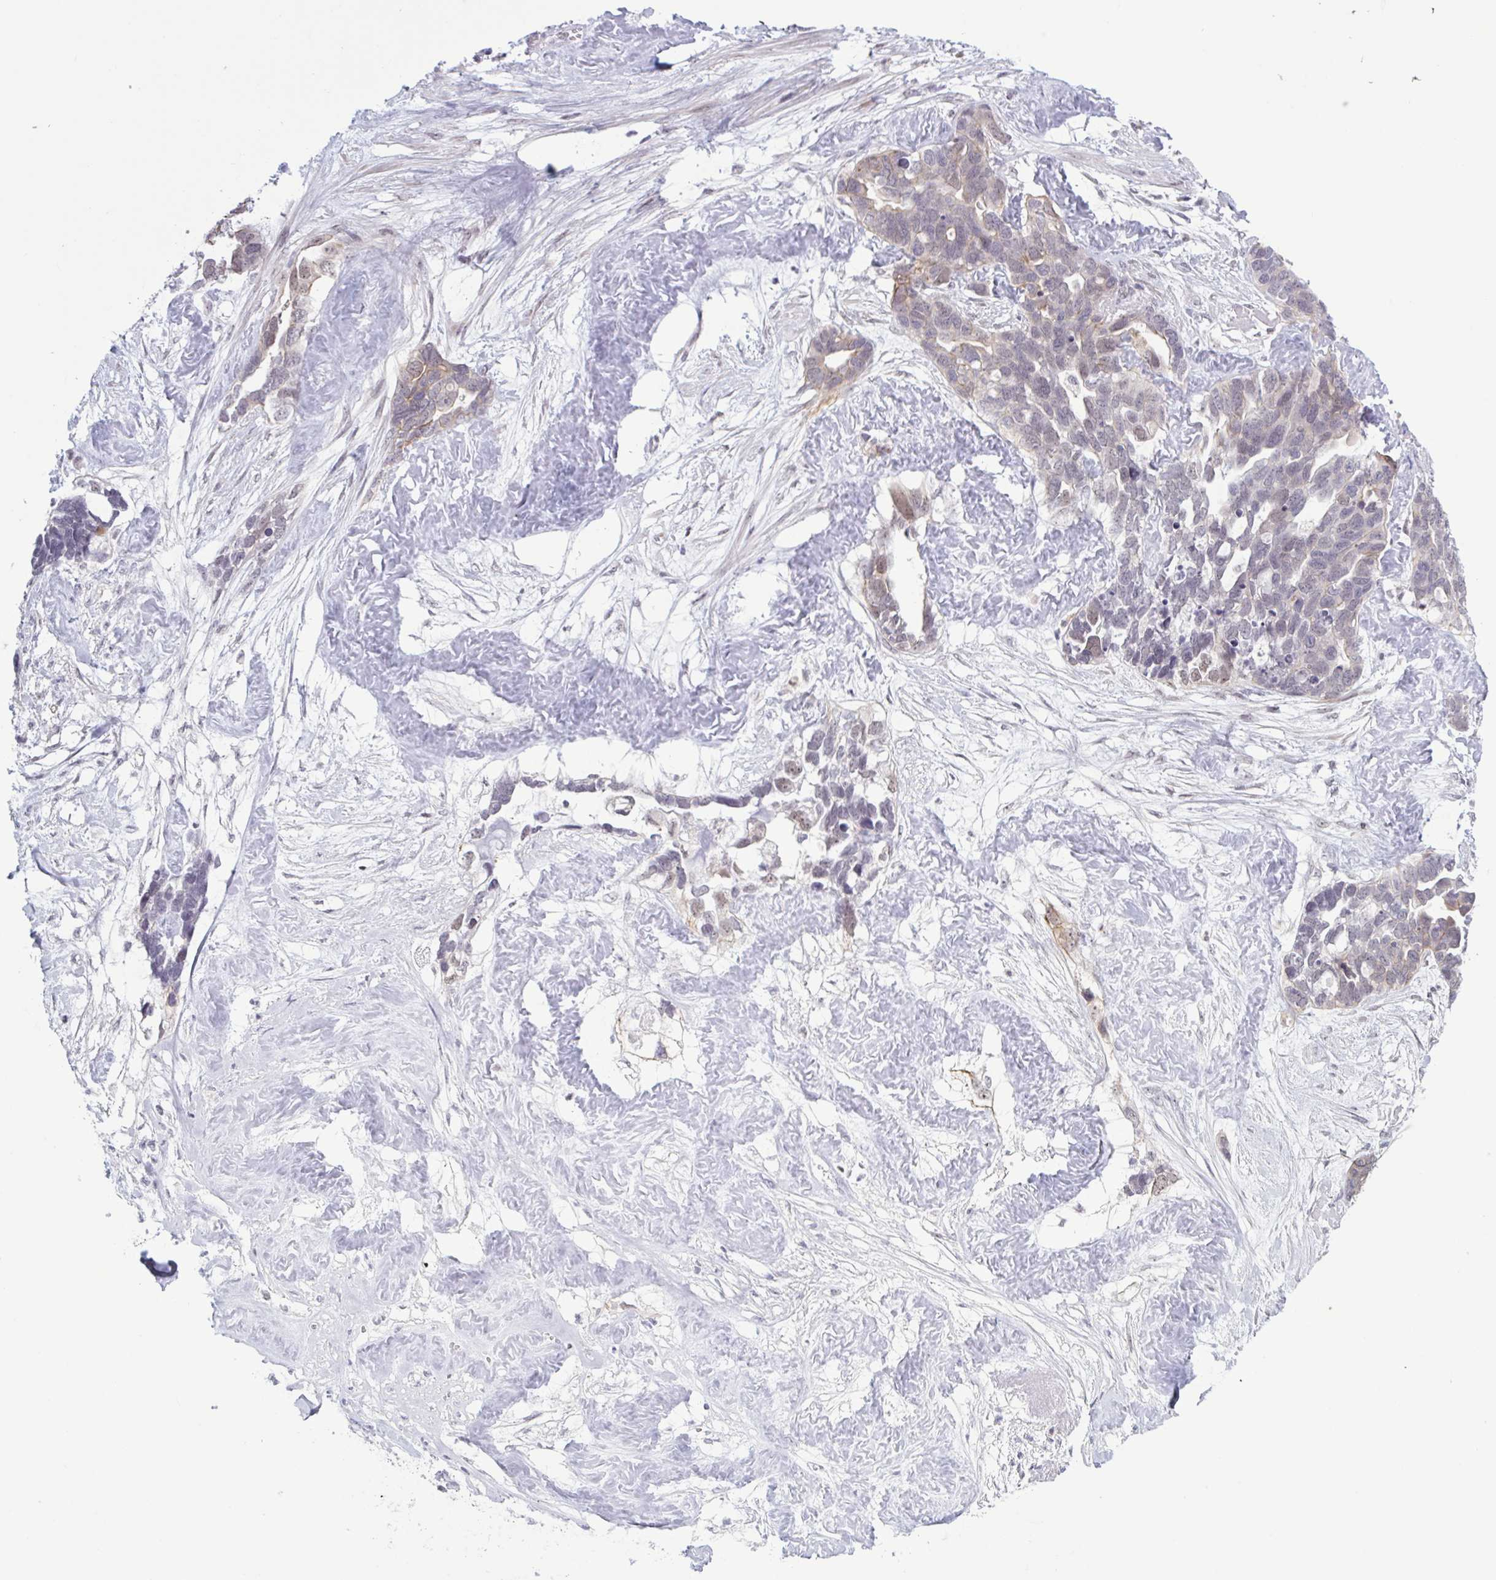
{"staining": {"intensity": "weak", "quantity": "<25%", "location": "nuclear"}, "tissue": "ovarian cancer", "cell_type": "Tumor cells", "image_type": "cancer", "snomed": [{"axis": "morphology", "description": "Cystadenocarcinoma, serous, NOS"}, {"axis": "topography", "description": "Ovary"}], "caption": "Tumor cells are negative for protein expression in human ovarian serous cystadenocarcinoma.", "gene": "PRMT6", "patient": {"sex": "female", "age": 54}}